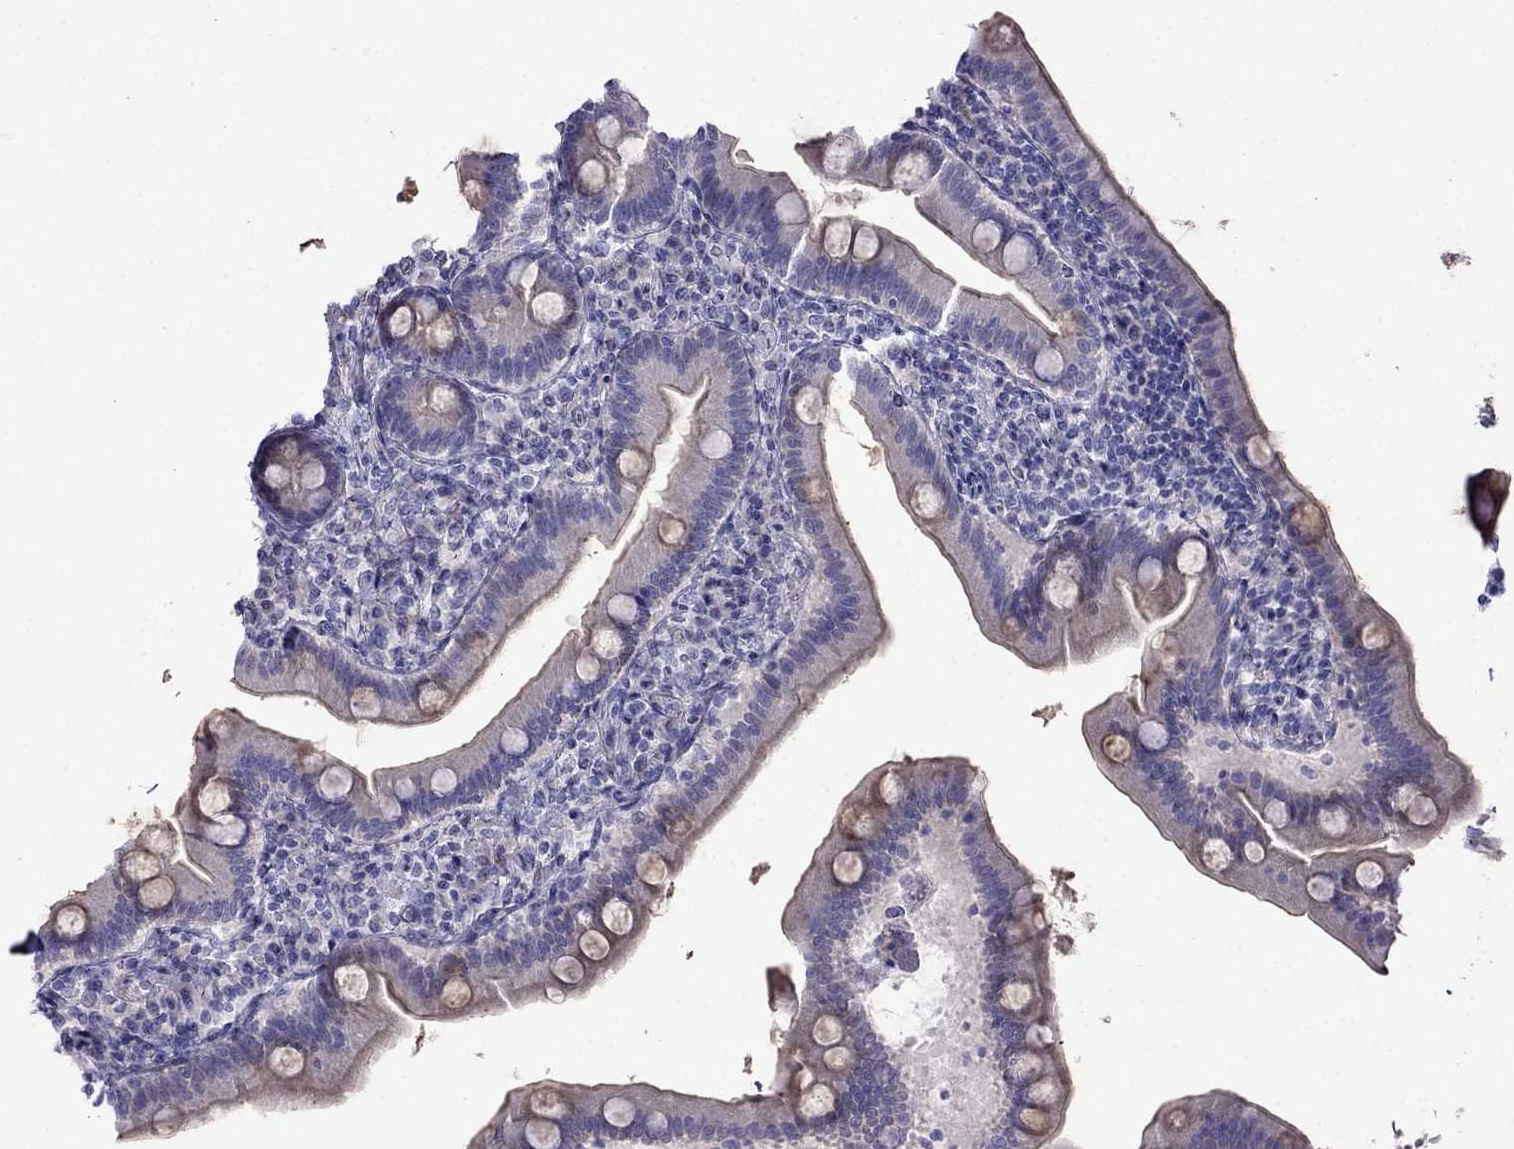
{"staining": {"intensity": "negative", "quantity": "none", "location": "none"}, "tissue": "small intestine", "cell_type": "Glandular cells", "image_type": "normal", "snomed": [{"axis": "morphology", "description": "Normal tissue, NOS"}, {"axis": "topography", "description": "Small intestine"}], "caption": "The micrograph exhibits no staining of glandular cells in unremarkable small intestine.", "gene": "PATE1", "patient": {"sex": "male", "age": 66}}